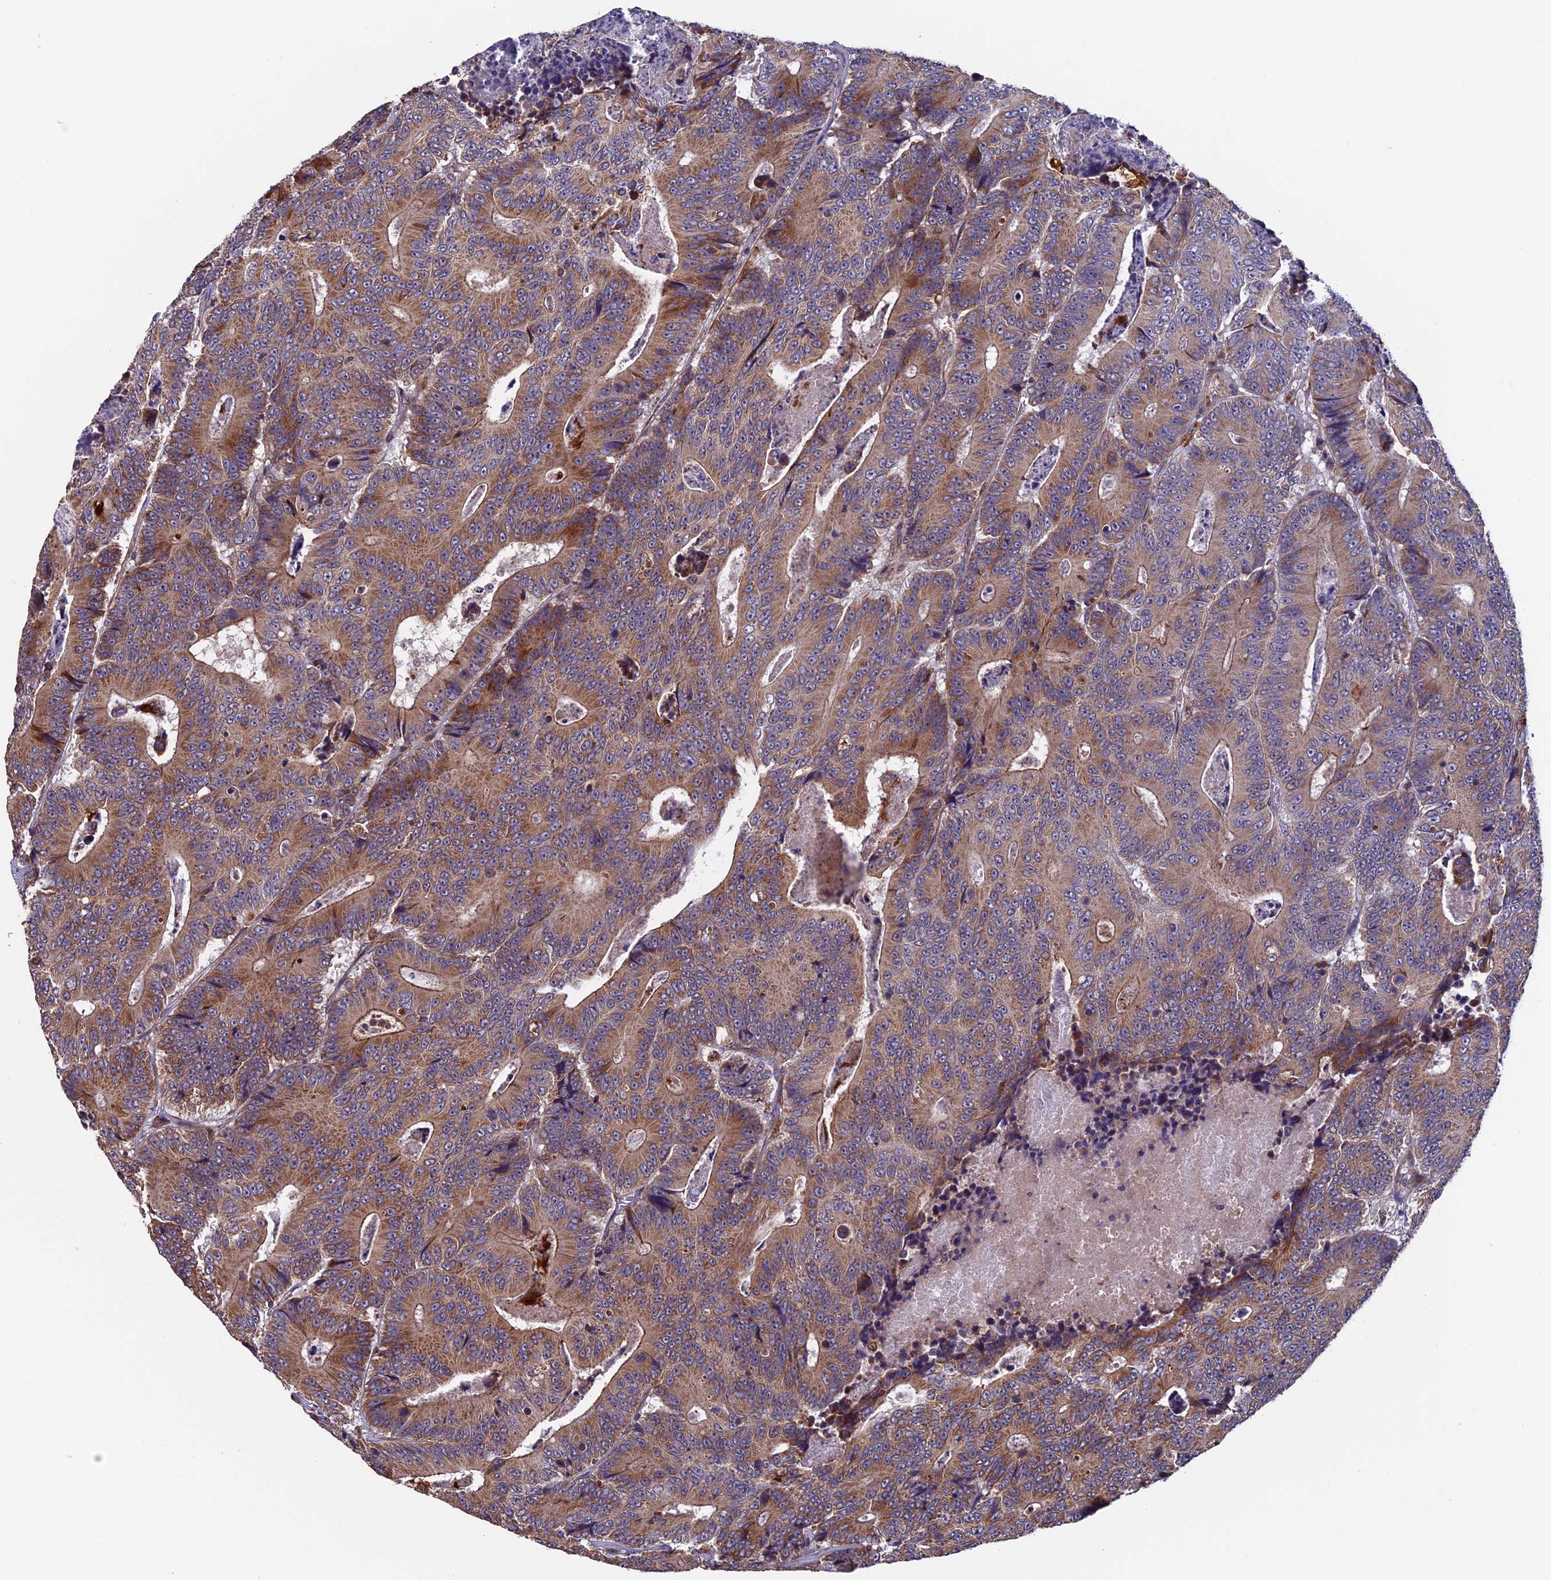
{"staining": {"intensity": "moderate", "quantity": ">75%", "location": "cytoplasmic/membranous"}, "tissue": "colorectal cancer", "cell_type": "Tumor cells", "image_type": "cancer", "snomed": [{"axis": "morphology", "description": "Adenocarcinoma, NOS"}, {"axis": "topography", "description": "Colon"}], "caption": "Colorectal cancer was stained to show a protein in brown. There is medium levels of moderate cytoplasmic/membranous staining in approximately >75% of tumor cells. (brown staining indicates protein expression, while blue staining denotes nuclei).", "gene": "RNF17", "patient": {"sex": "male", "age": 83}}